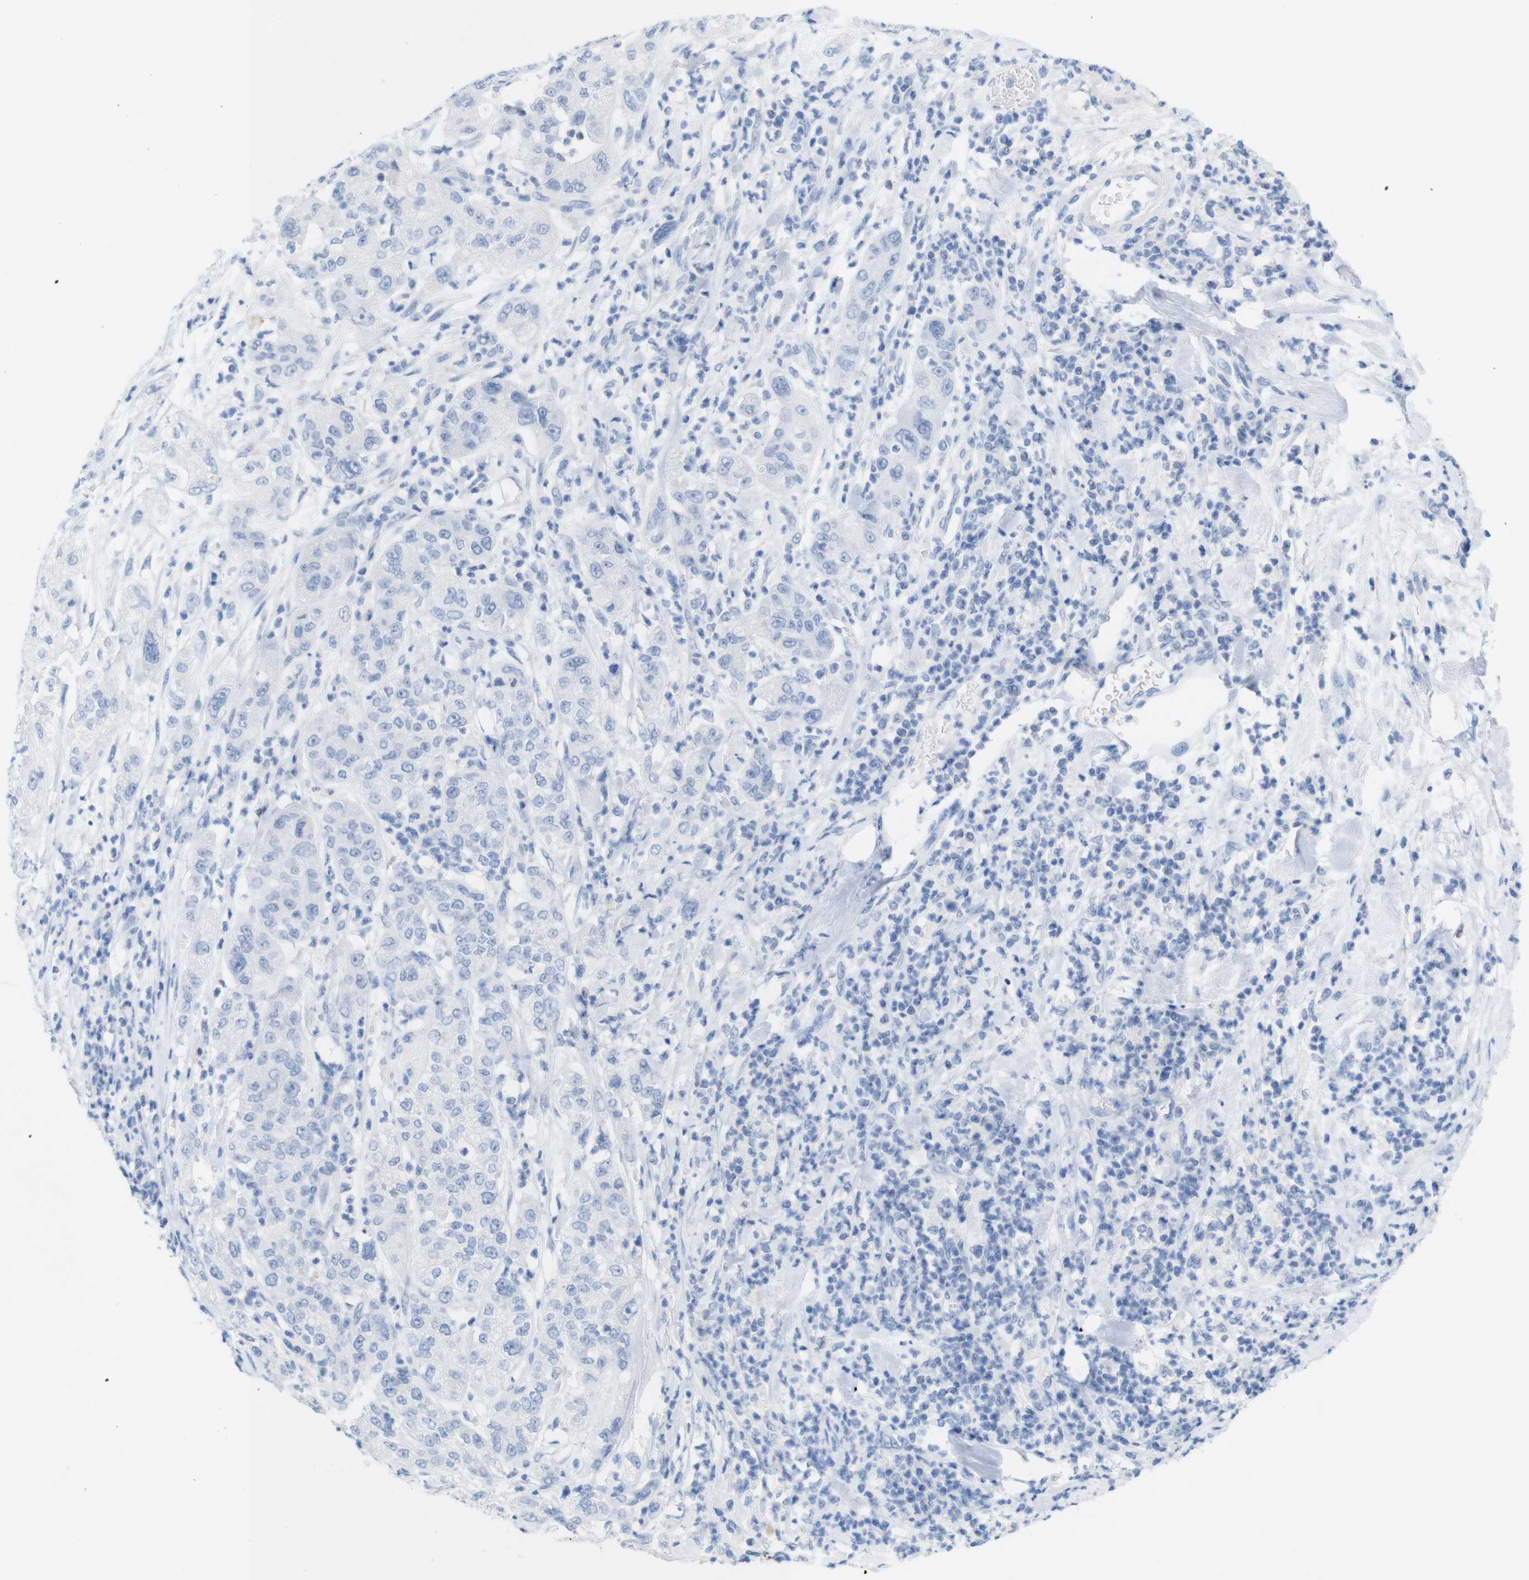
{"staining": {"intensity": "negative", "quantity": "none", "location": "none"}, "tissue": "pancreatic cancer", "cell_type": "Tumor cells", "image_type": "cancer", "snomed": [{"axis": "morphology", "description": "Adenocarcinoma, NOS"}, {"axis": "topography", "description": "Pancreas"}], "caption": "A histopathology image of pancreatic adenocarcinoma stained for a protein shows no brown staining in tumor cells.", "gene": "LAG3", "patient": {"sex": "female", "age": 78}}